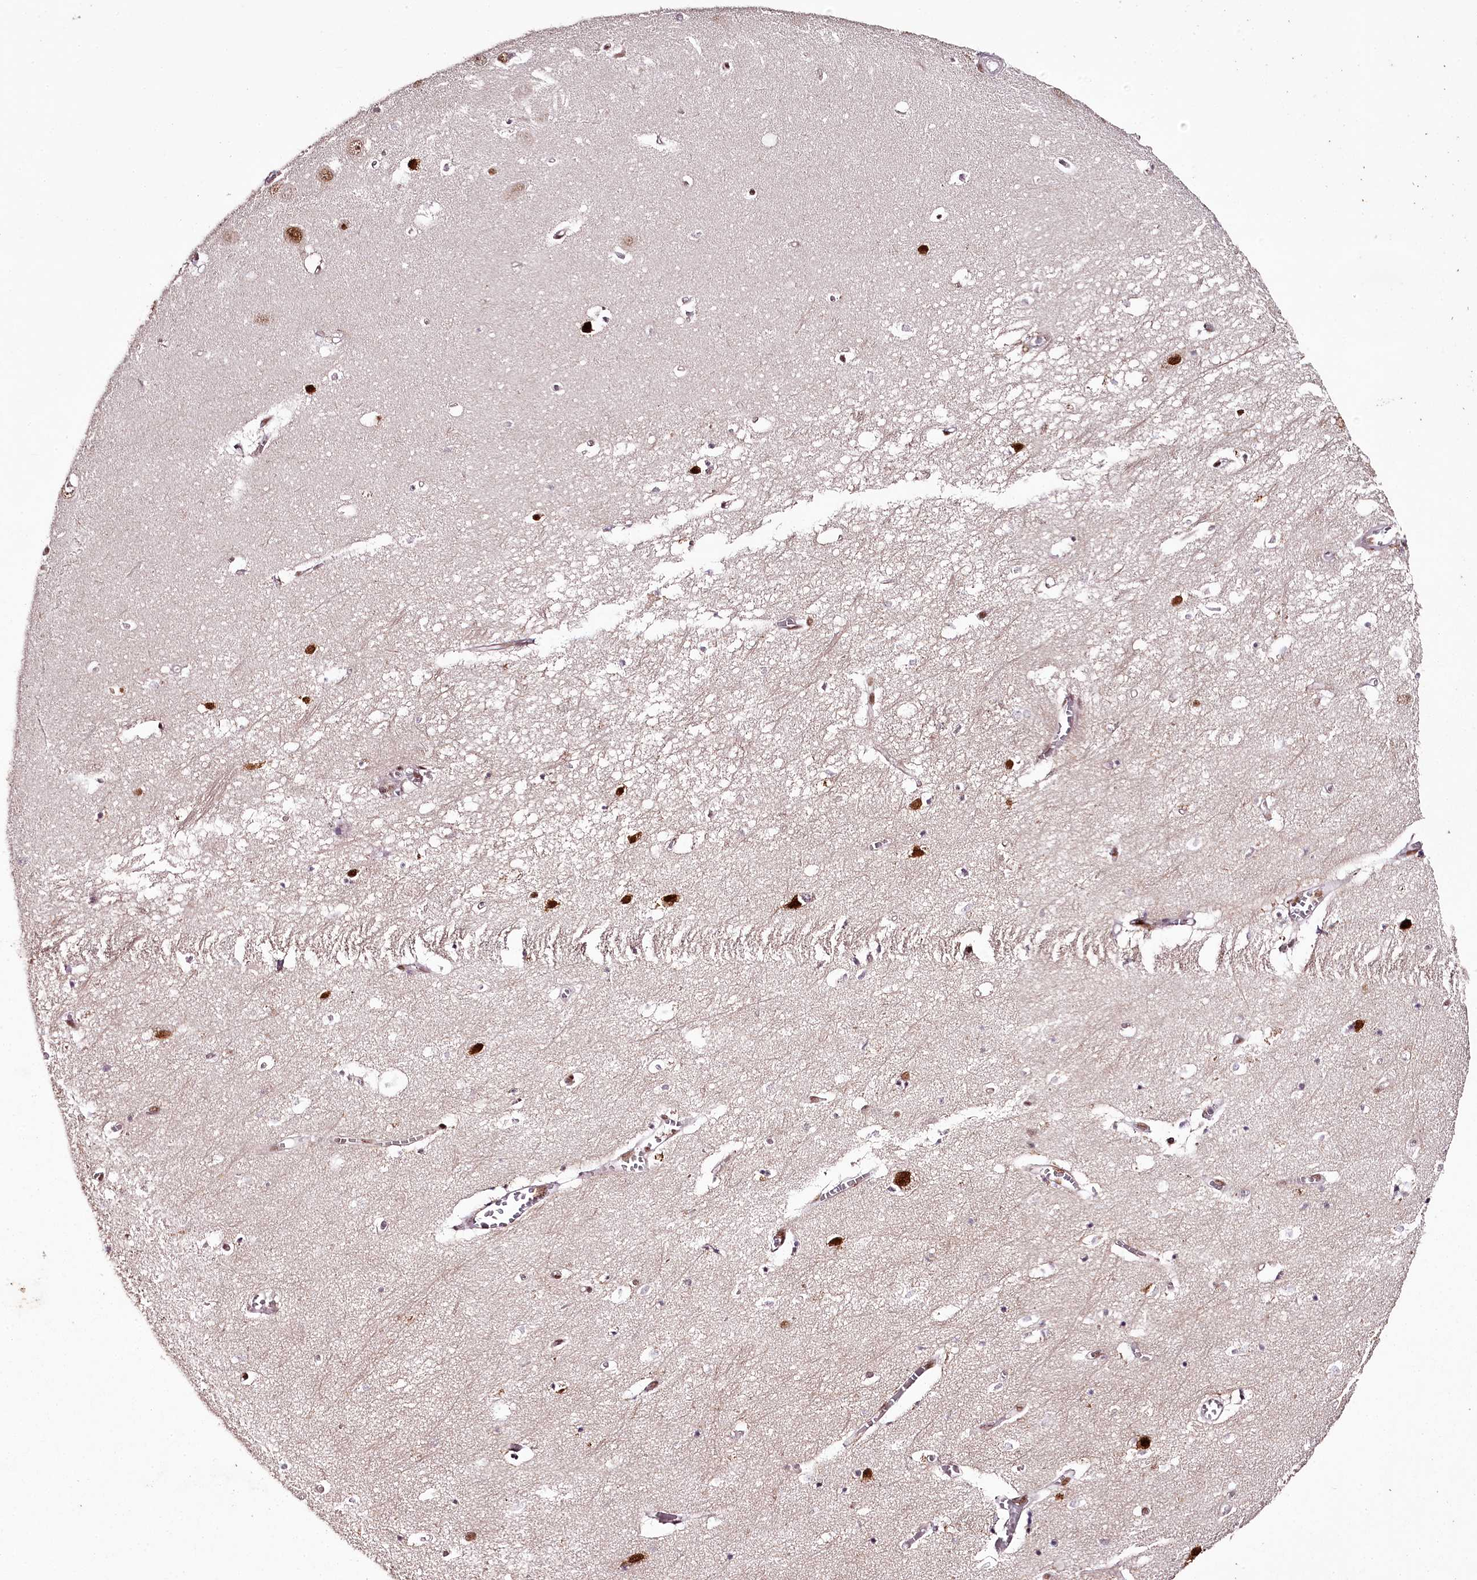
{"staining": {"intensity": "moderate", "quantity": "<25%", "location": "nuclear"}, "tissue": "hippocampus", "cell_type": "Glial cells", "image_type": "normal", "snomed": [{"axis": "morphology", "description": "Normal tissue, NOS"}, {"axis": "topography", "description": "Hippocampus"}], "caption": "IHC micrograph of benign hippocampus: human hippocampus stained using immunohistochemistry (IHC) shows low levels of moderate protein expression localized specifically in the nuclear of glial cells, appearing as a nuclear brown color.", "gene": "PSPC1", "patient": {"sex": "female", "age": 64}}